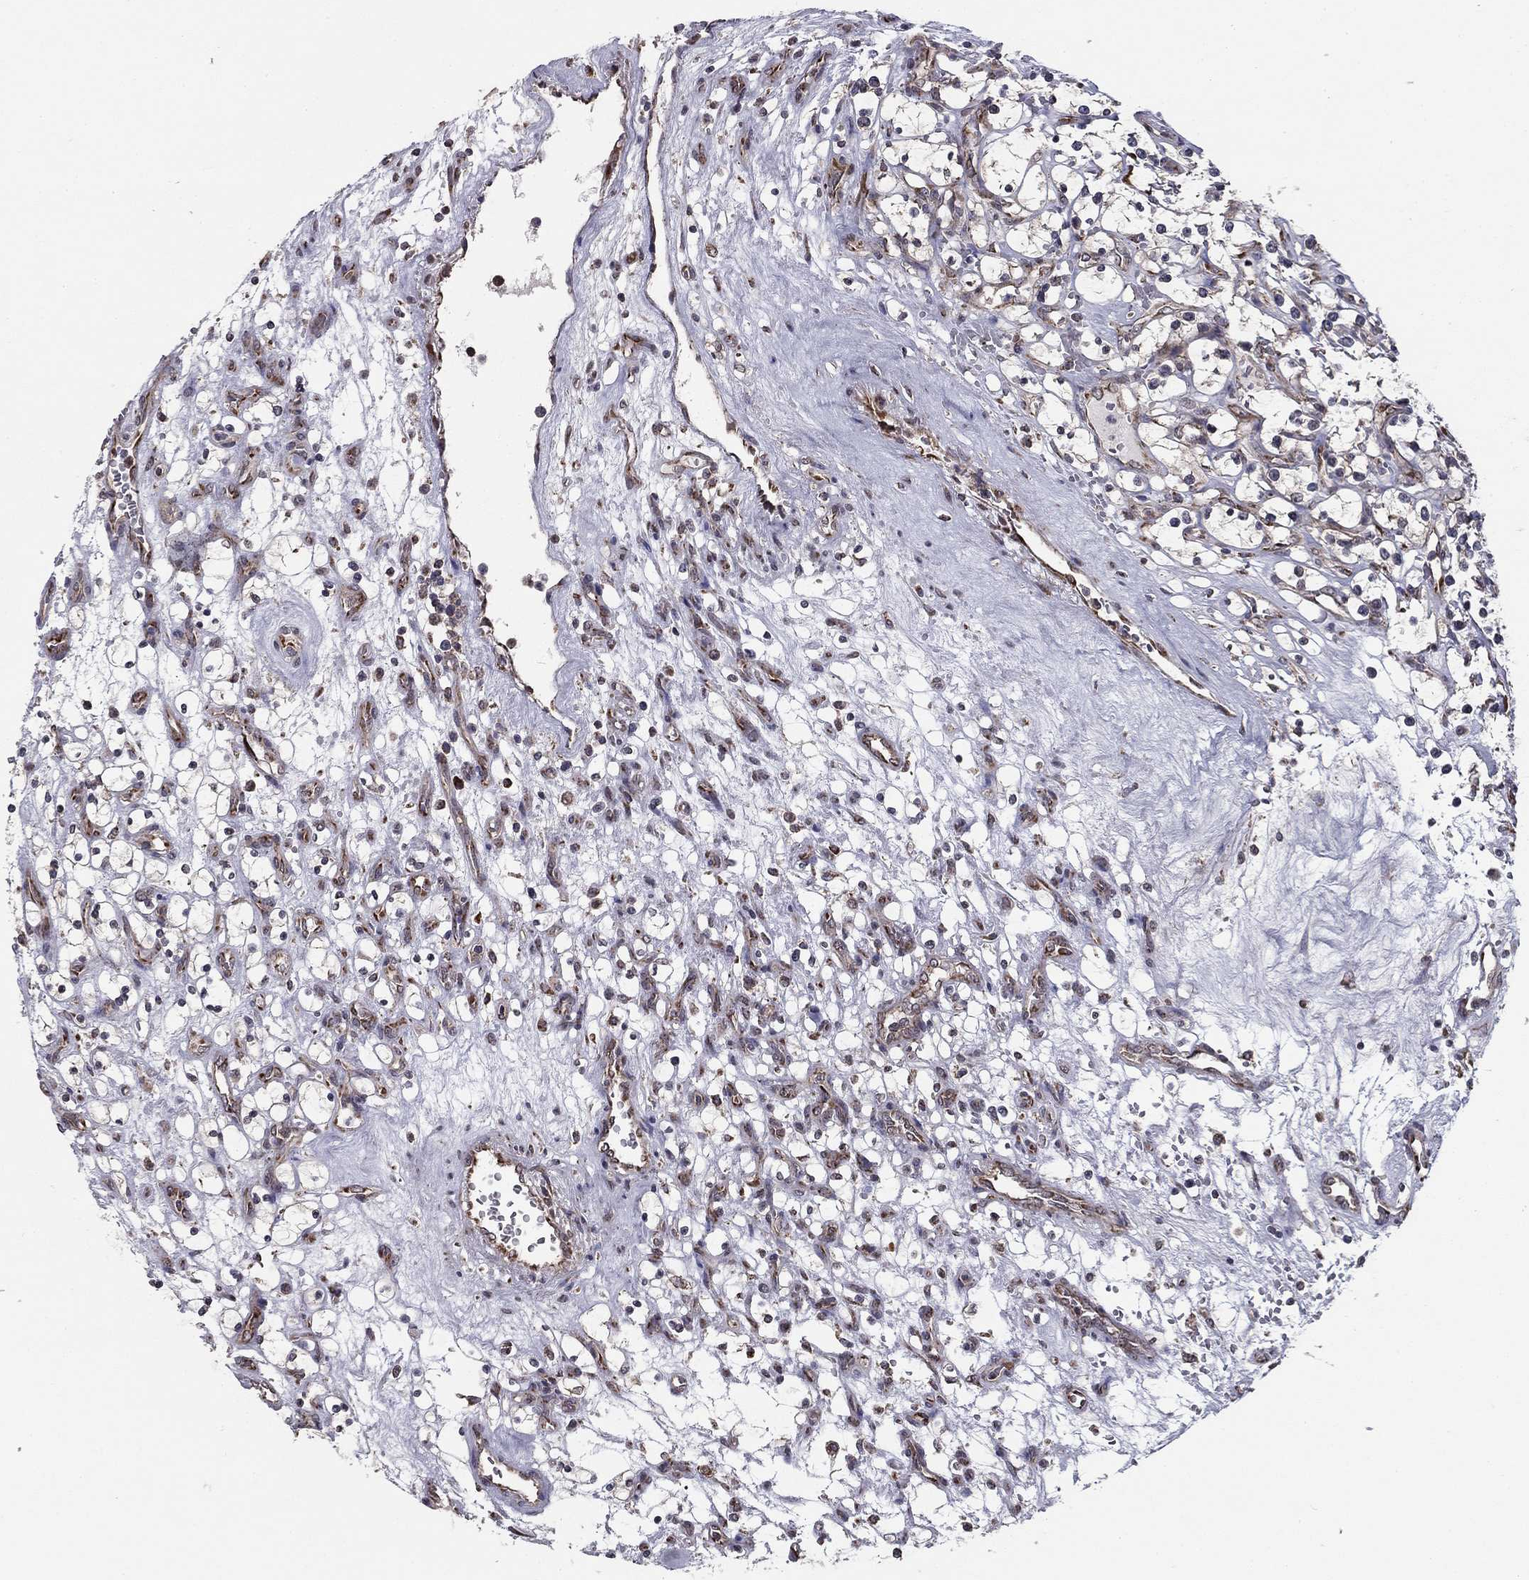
{"staining": {"intensity": "negative", "quantity": "none", "location": "none"}, "tissue": "renal cancer", "cell_type": "Tumor cells", "image_type": "cancer", "snomed": [{"axis": "morphology", "description": "Adenocarcinoma, NOS"}, {"axis": "topography", "description": "Kidney"}], "caption": "There is no significant staining in tumor cells of renal cancer (adenocarcinoma).", "gene": "NKIRAS1", "patient": {"sex": "female", "age": 69}}